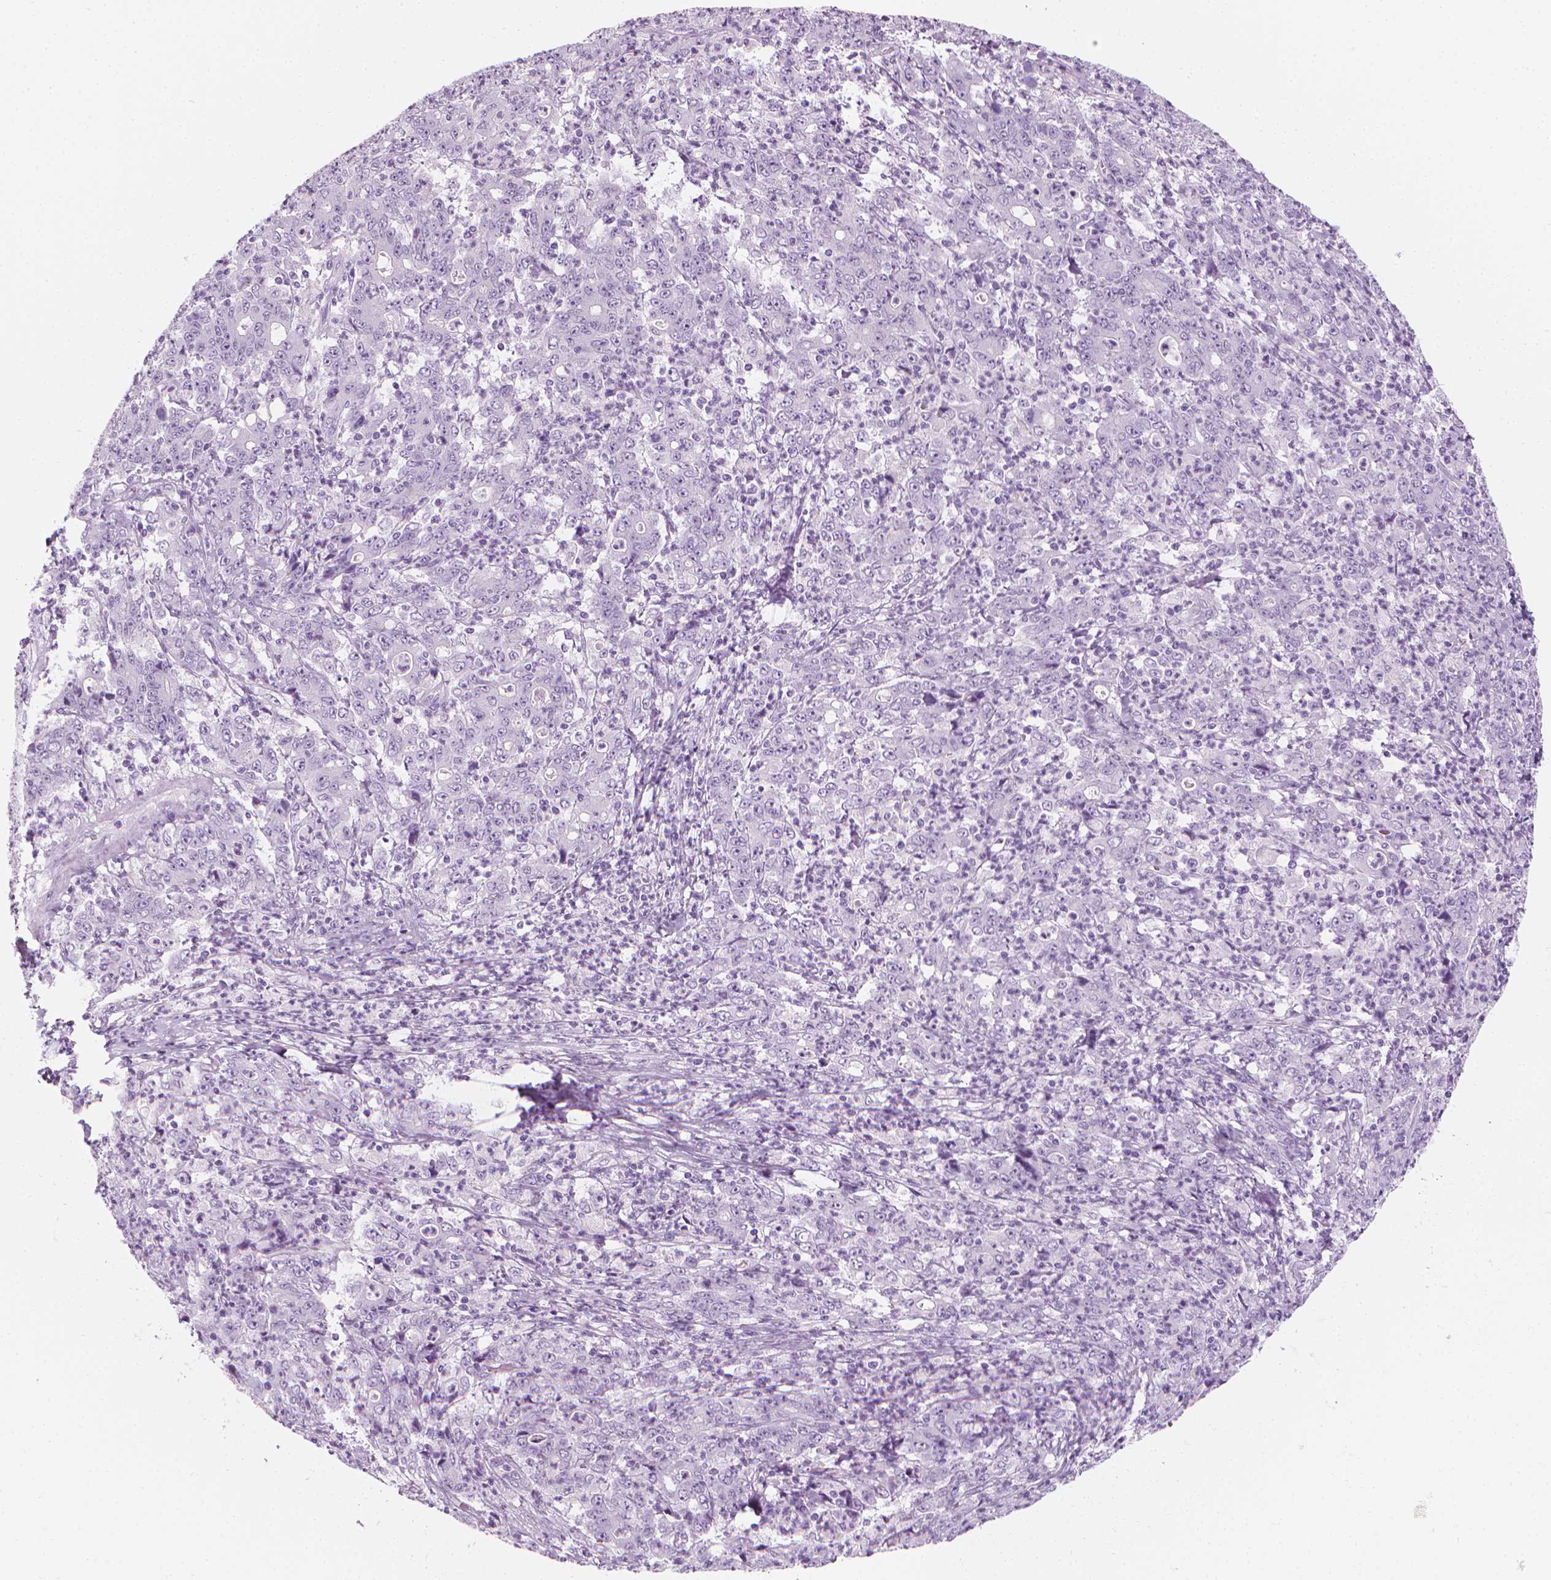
{"staining": {"intensity": "negative", "quantity": "none", "location": "none"}, "tissue": "stomach cancer", "cell_type": "Tumor cells", "image_type": "cancer", "snomed": [{"axis": "morphology", "description": "Adenocarcinoma, NOS"}, {"axis": "topography", "description": "Stomach, lower"}], "caption": "Immunohistochemical staining of human stomach cancer (adenocarcinoma) exhibits no significant expression in tumor cells.", "gene": "SCG3", "patient": {"sex": "female", "age": 71}}